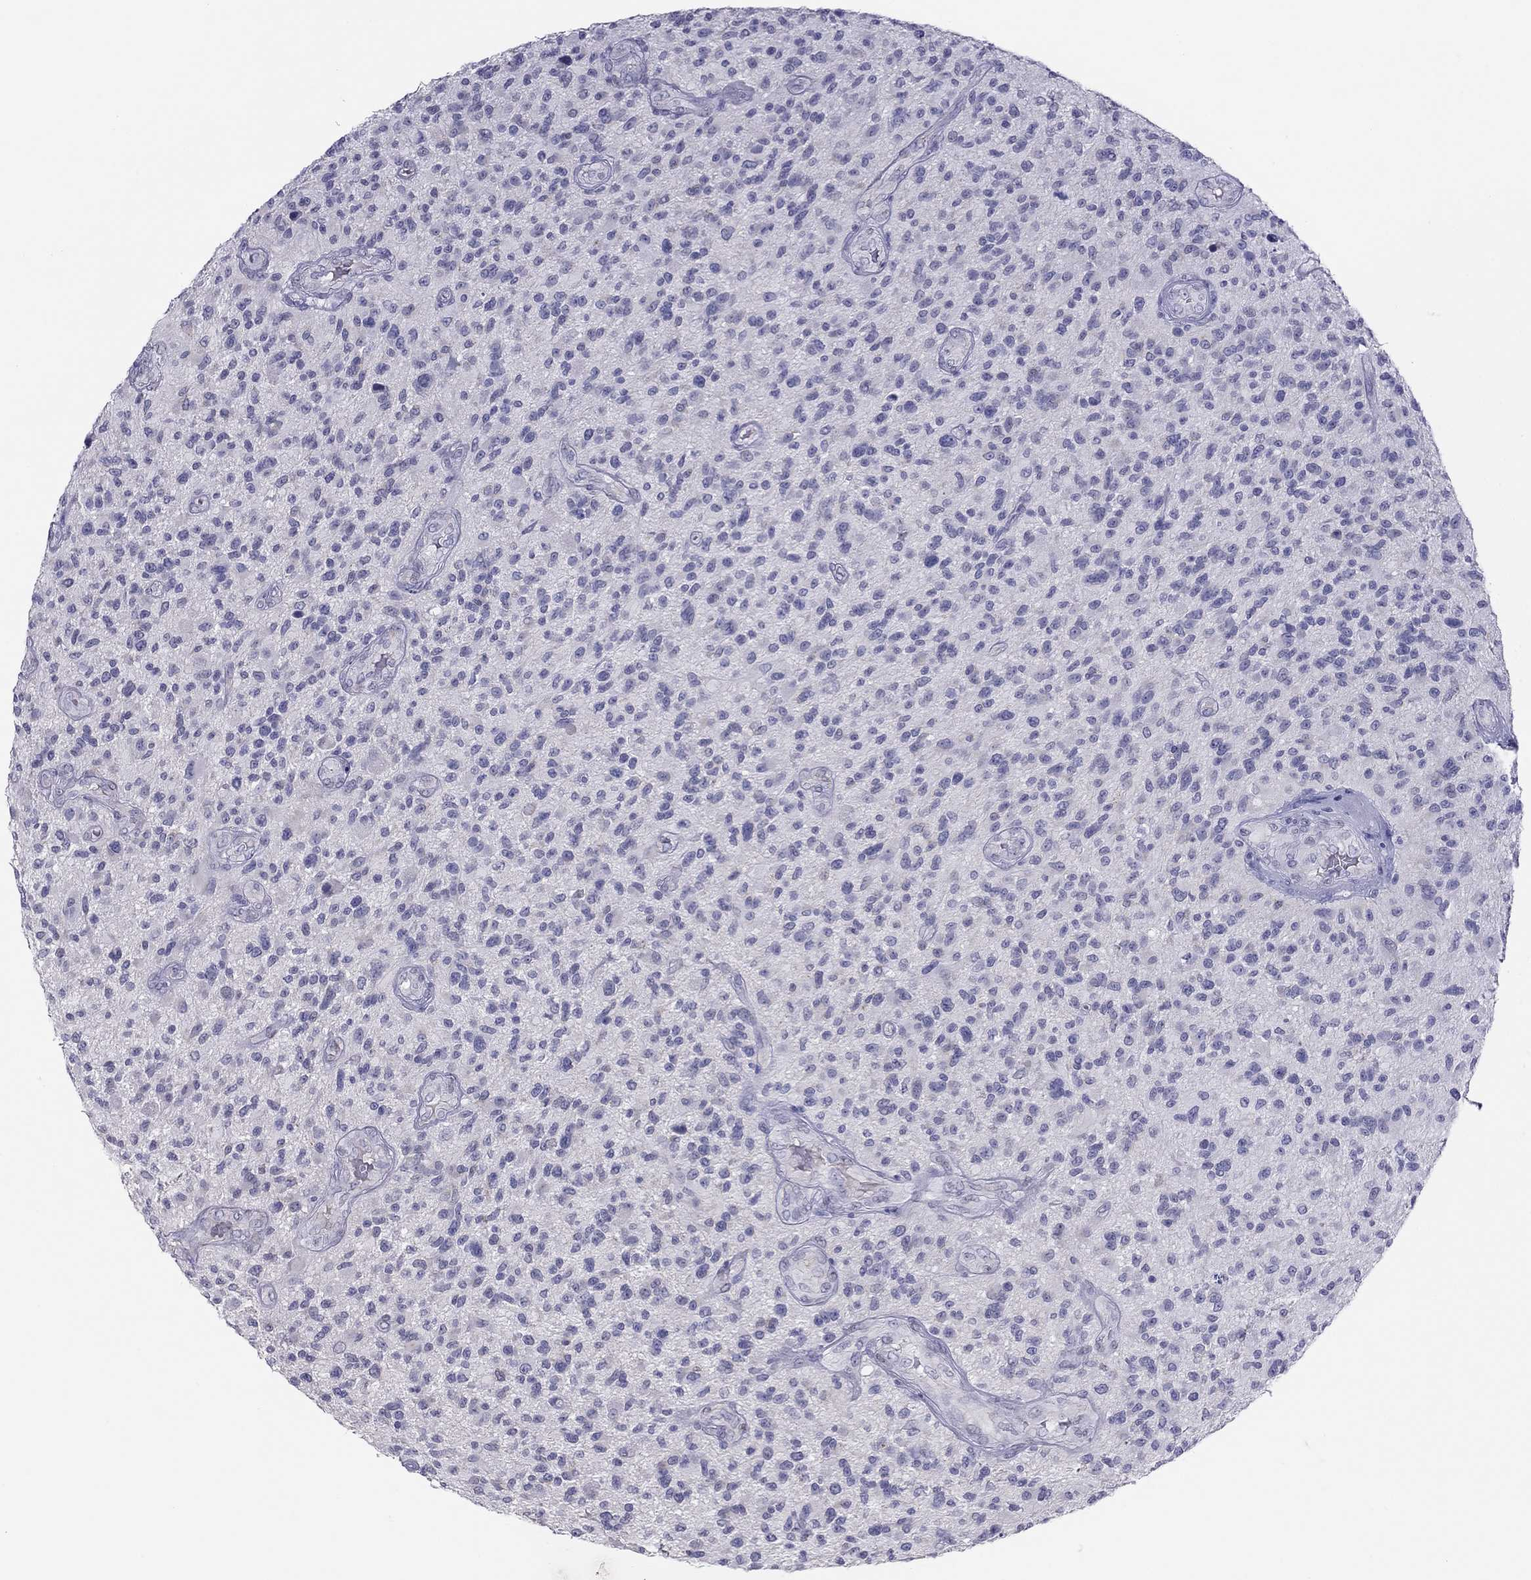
{"staining": {"intensity": "negative", "quantity": "none", "location": "none"}, "tissue": "glioma", "cell_type": "Tumor cells", "image_type": "cancer", "snomed": [{"axis": "morphology", "description": "Glioma, malignant, High grade"}, {"axis": "topography", "description": "Brain"}], "caption": "Tumor cells show no significant protein staining in high-grade glioma (malignant). The staining is performed using DAB (3,3'-diaminobenzidine) brown chromogen with nuclei counter-stained in using hematoxylin.", "gene": "KCNV2", "patient": {"sex": "male", "age": 47}}